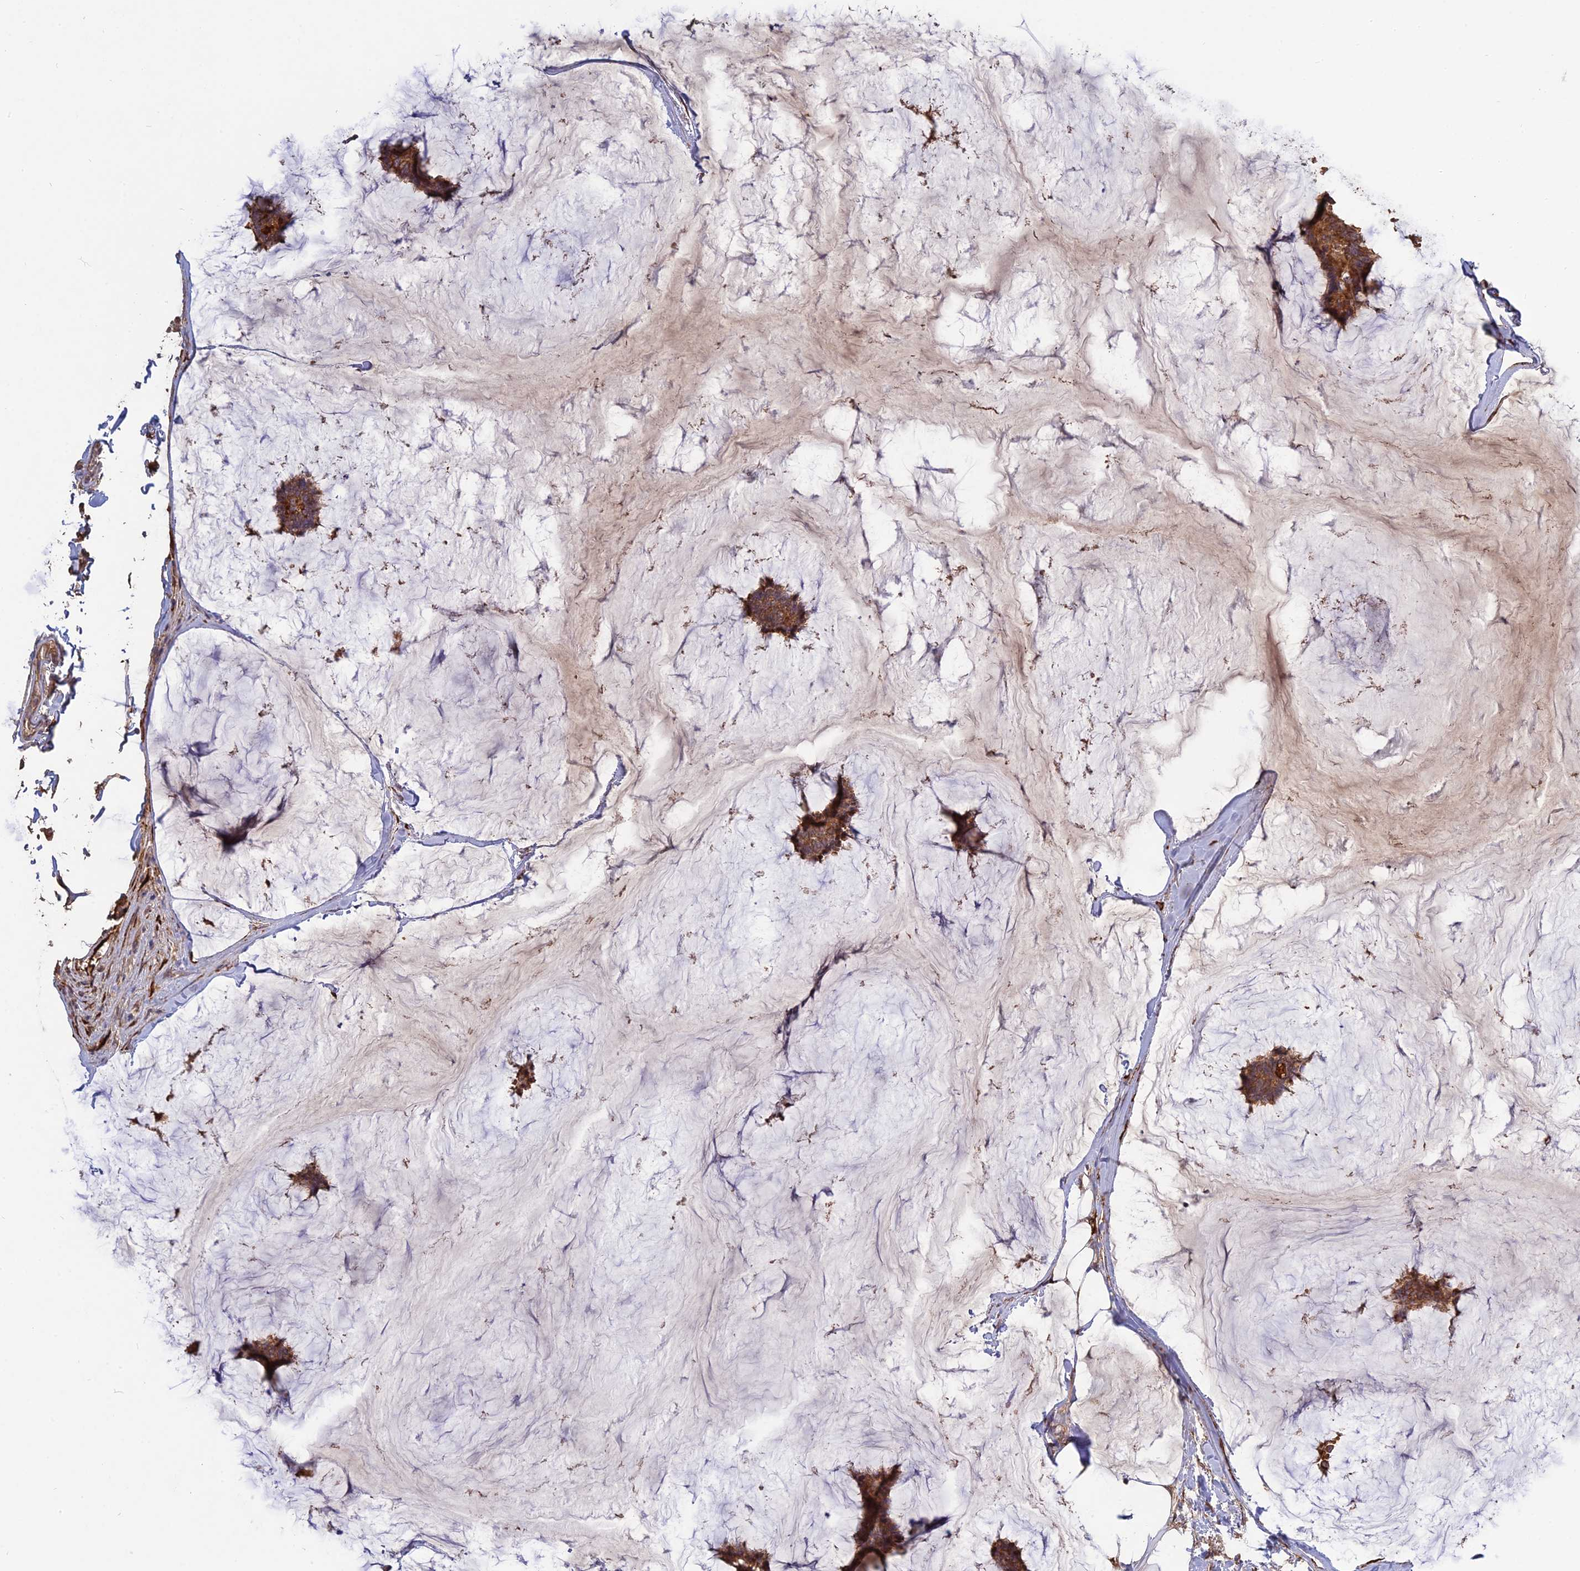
{"staining": {"intensity": "moderate", "quantity": ">75%", "location": "cytoplasmic/membranous"}, "tissue": "breast cancer", "cell_type": "Tumor cells", "image_type": "cancer", "snomed": [{"axis": "morphology", "description": "Duct carcinoma"}, {"axis": "topography", "description": "Breast"}], "caption": "DAB immunohistochemical staining of infiltrating ductal carcinoma (breast) displays moderate cytoplasmic/membranous protein positivity in about >75% of tumor cells. Immunohistochemistry (ihc) stains the protein of interest in brown and the nuclei are stained blue.", "gene": "PPIC", "patient": {"sex": "female", "age": 93}}